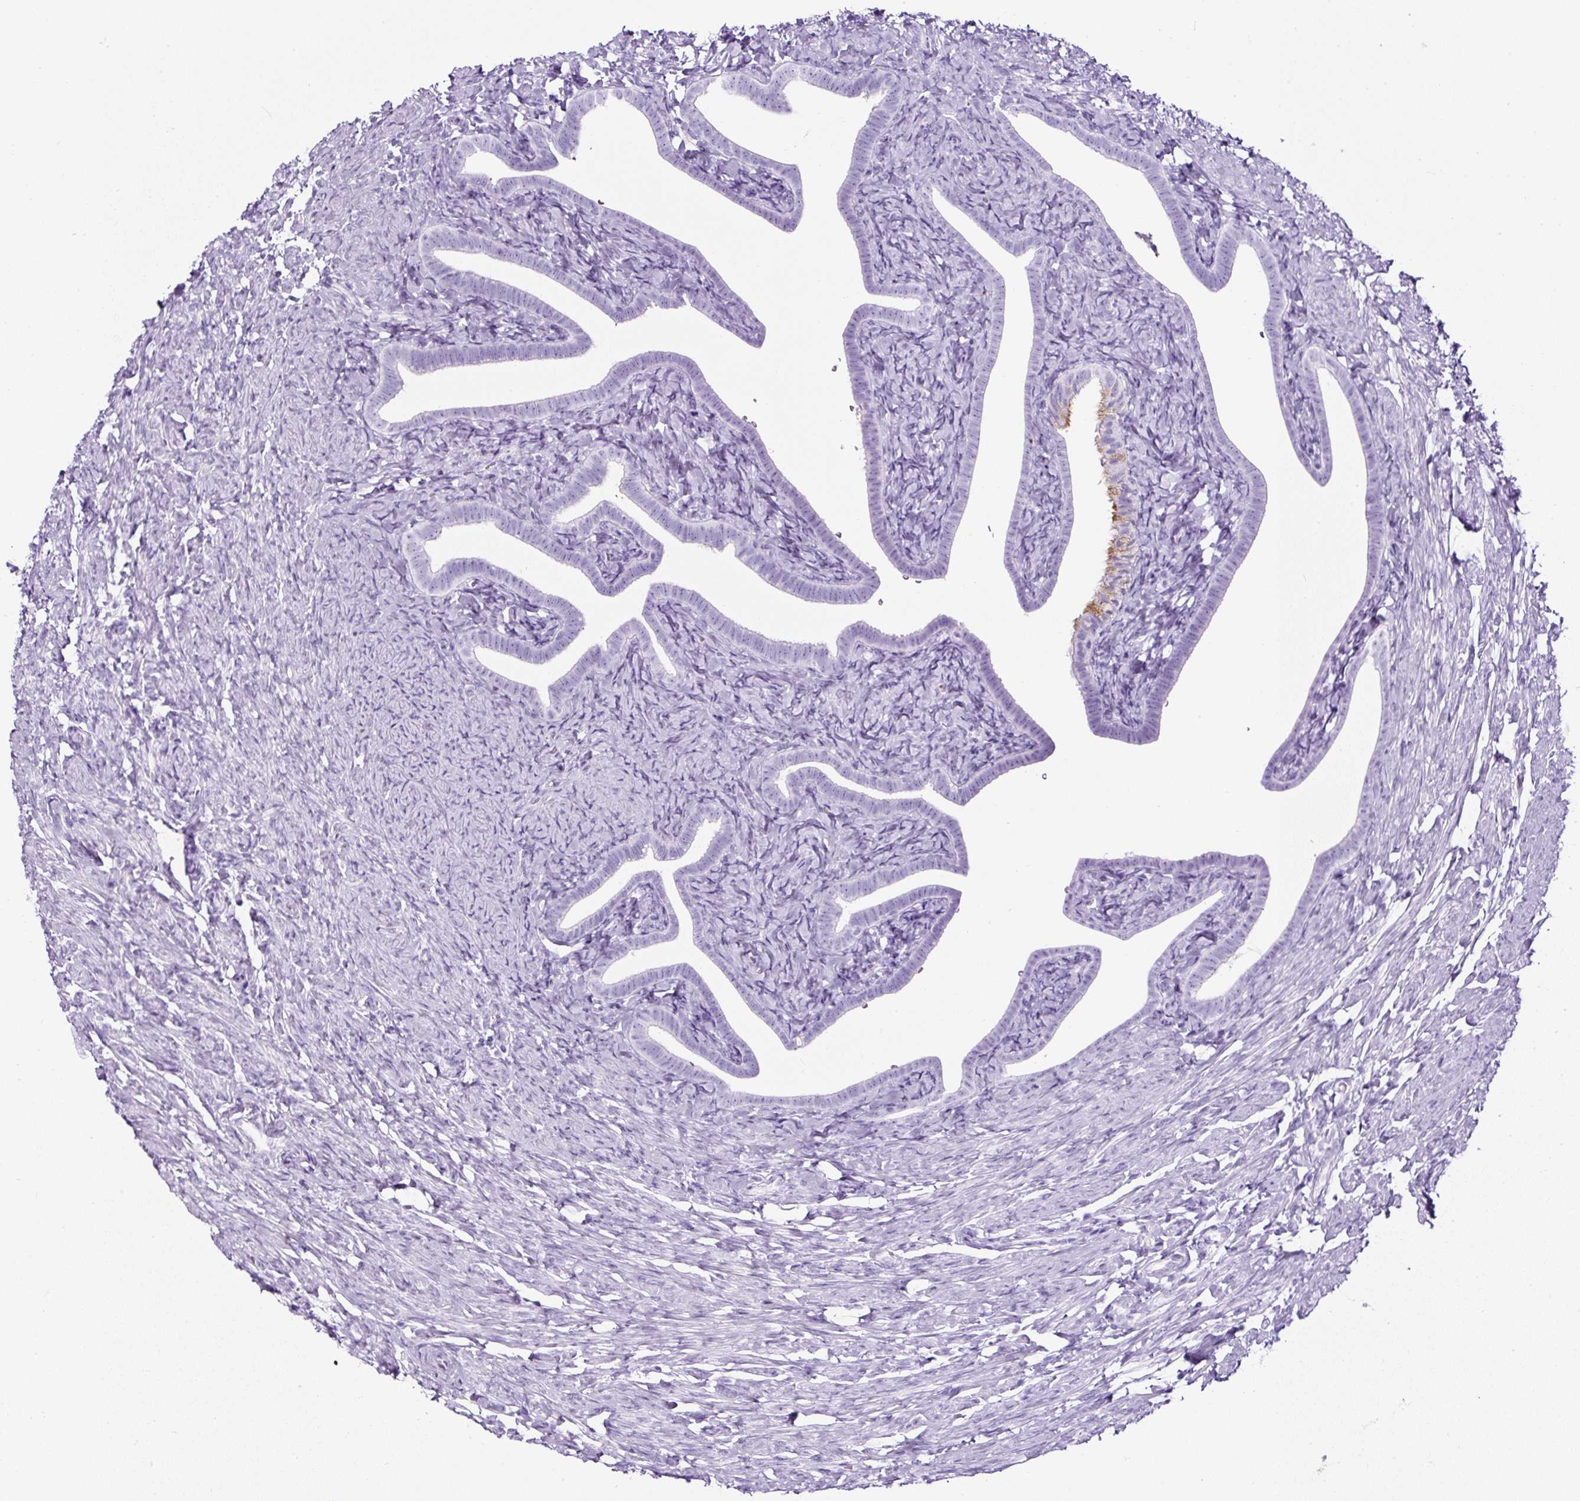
{"staining": {"intensity": "moderate", "quantity": "<25%", "location": "cytoplasmic/membranous"}, "tissue": "fallopian tube", "cell_type": "Glandular cells", "image_type": "normal", "snomed": [{"axis": "morphology", "description": "Normal tissue, NOS"}, {"axis": "topography", "description": "Fallopian tube"}], "caption": "DAB immunohistochemical staining of unremarkable fallopian tube shows moderate cytoplasmic/membranous protein expression in approximately <25% of glandular cells.", "gene": "TMEM200B", "patient": {"sex": "female", "age": 69}}